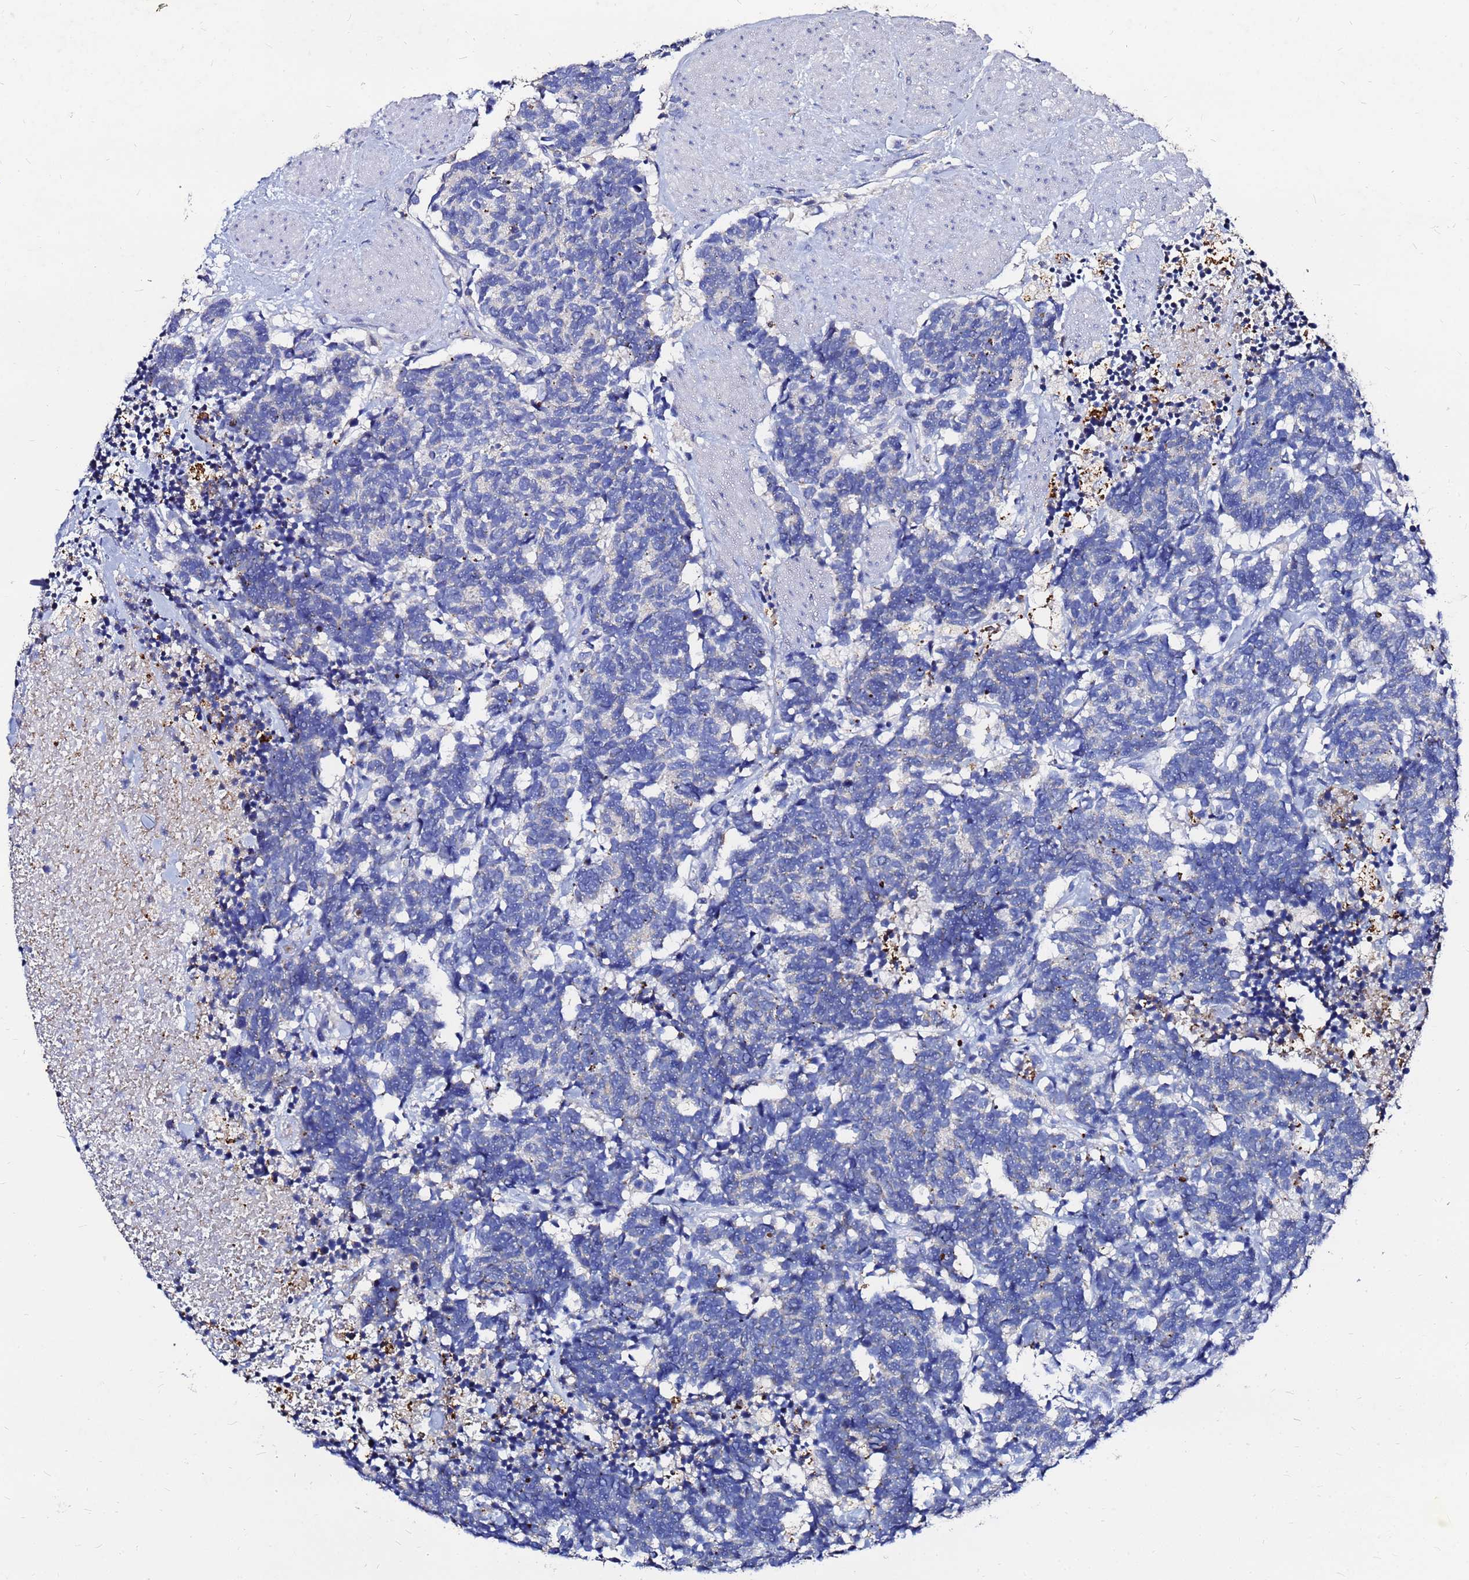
{"staining": {"intensity": "negative", "quantity": "none", "location": "none"}, "tissue": "carcinoid", "cell_type": "Tumor cells", "image_type": "cancer", "snomed": [{"axis": "morphology", "description": "Carcinoma, NOS"}, {"axis": "morphology", "description": "Carcinoid, malignant, NOS"}, {"axis": "topography", "description": "Prostate"}], "caption": "High power microscopy histopathology image of an immunohistochemistry histopathology image of carcinoma, revealing no significant expression in tumor cells. (Brightfield microscopy of DAB immunohistochemistry at high magnification).", "gene": "FAM183A", "patient": {"sex": "male", "age": 57}}